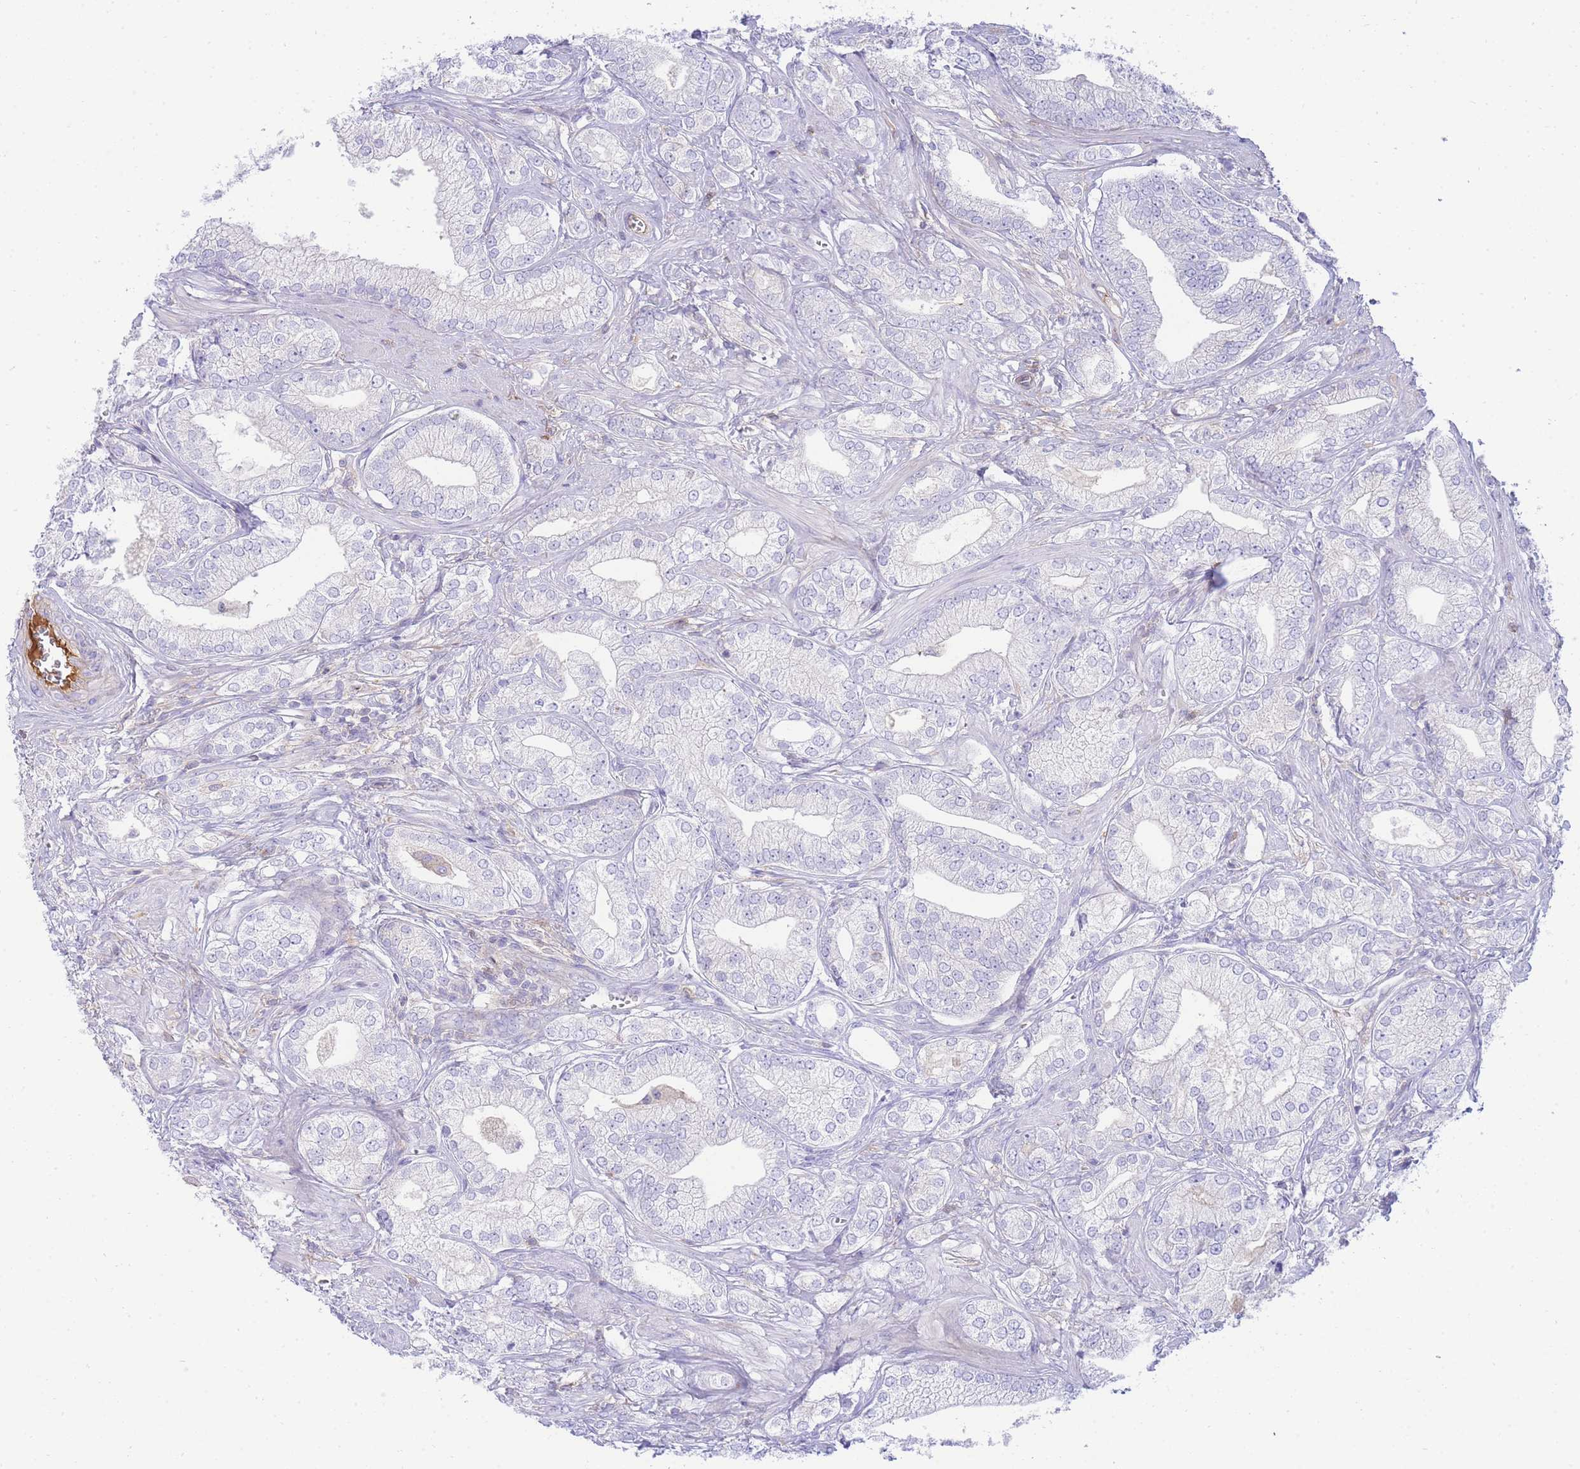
{"staining": {"intensity": "negative", "quantity": "none", "location": "none"}, "tissue": "prostate cancer", "cell_type": "Tumor cells", "image_type": "cancer", "snomed": [{"axis": "morphology", "description": "Adenocarcinoma, High grade"}, {"axis": "topography", "description": "Prostate"}], "caption": "Tumor cells are negative for protein expression in human adenocarcinoma (high-grade) (prostate).", "gene": "FBN3", "patient": {"sex": "male", "age": 50}}